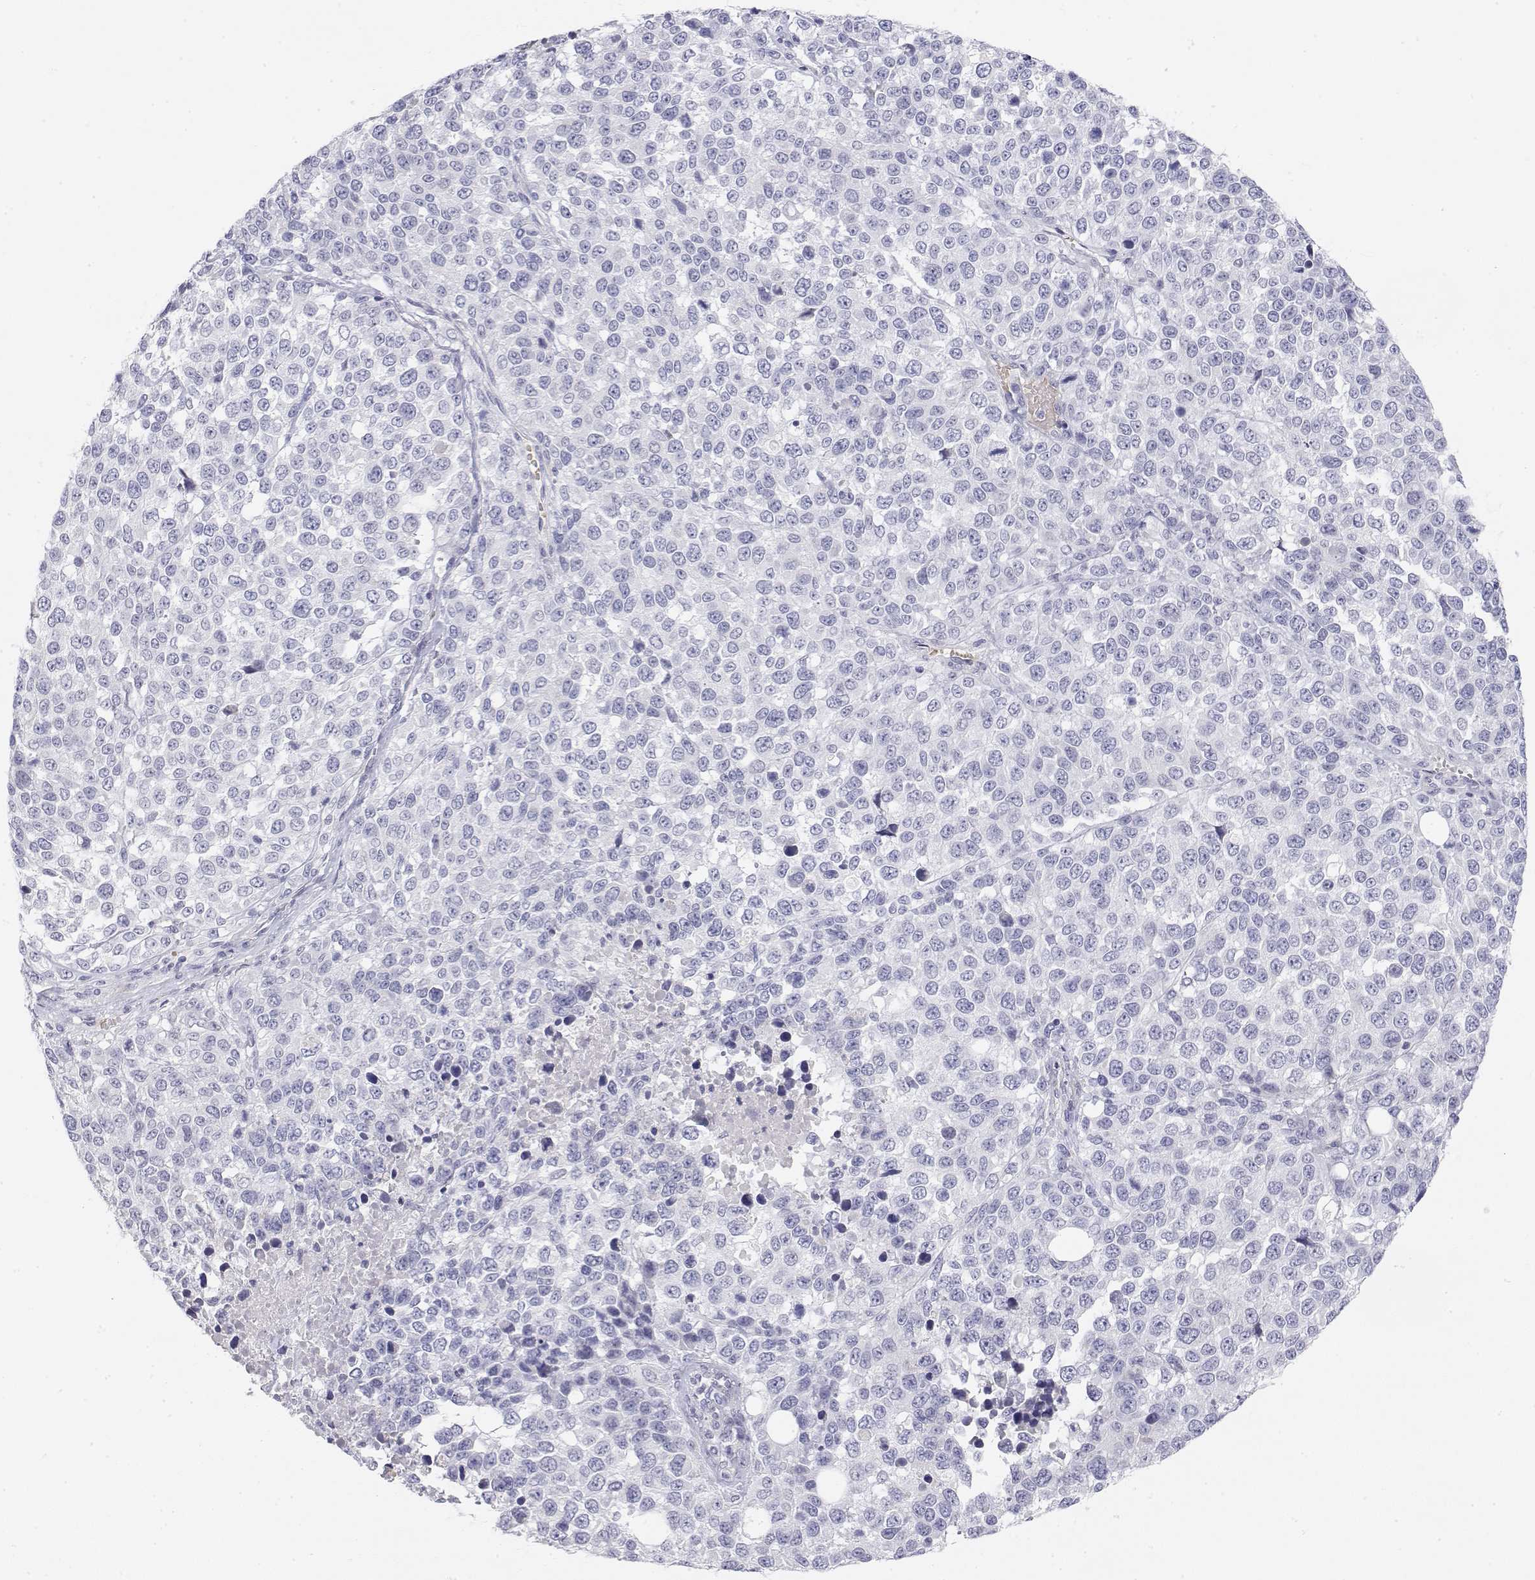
{"staining": {"intensity": "negative", "quantity": "none", "location": "none"}, "tissue": "melanoma", "cell_type": "Tumor cells", "image_type": "cancer", "snomed": [{"axis": "morphology", "description": "Malignant melanoma, Metastatic site"}, {"axis": "topography", "description": "Skin"}], "caption": "Tumor cells are negative for protein expression in human malignant melanoma (metastatic site).", "gene": "MISP", "patient": {"sex": "male", "age": 84}}